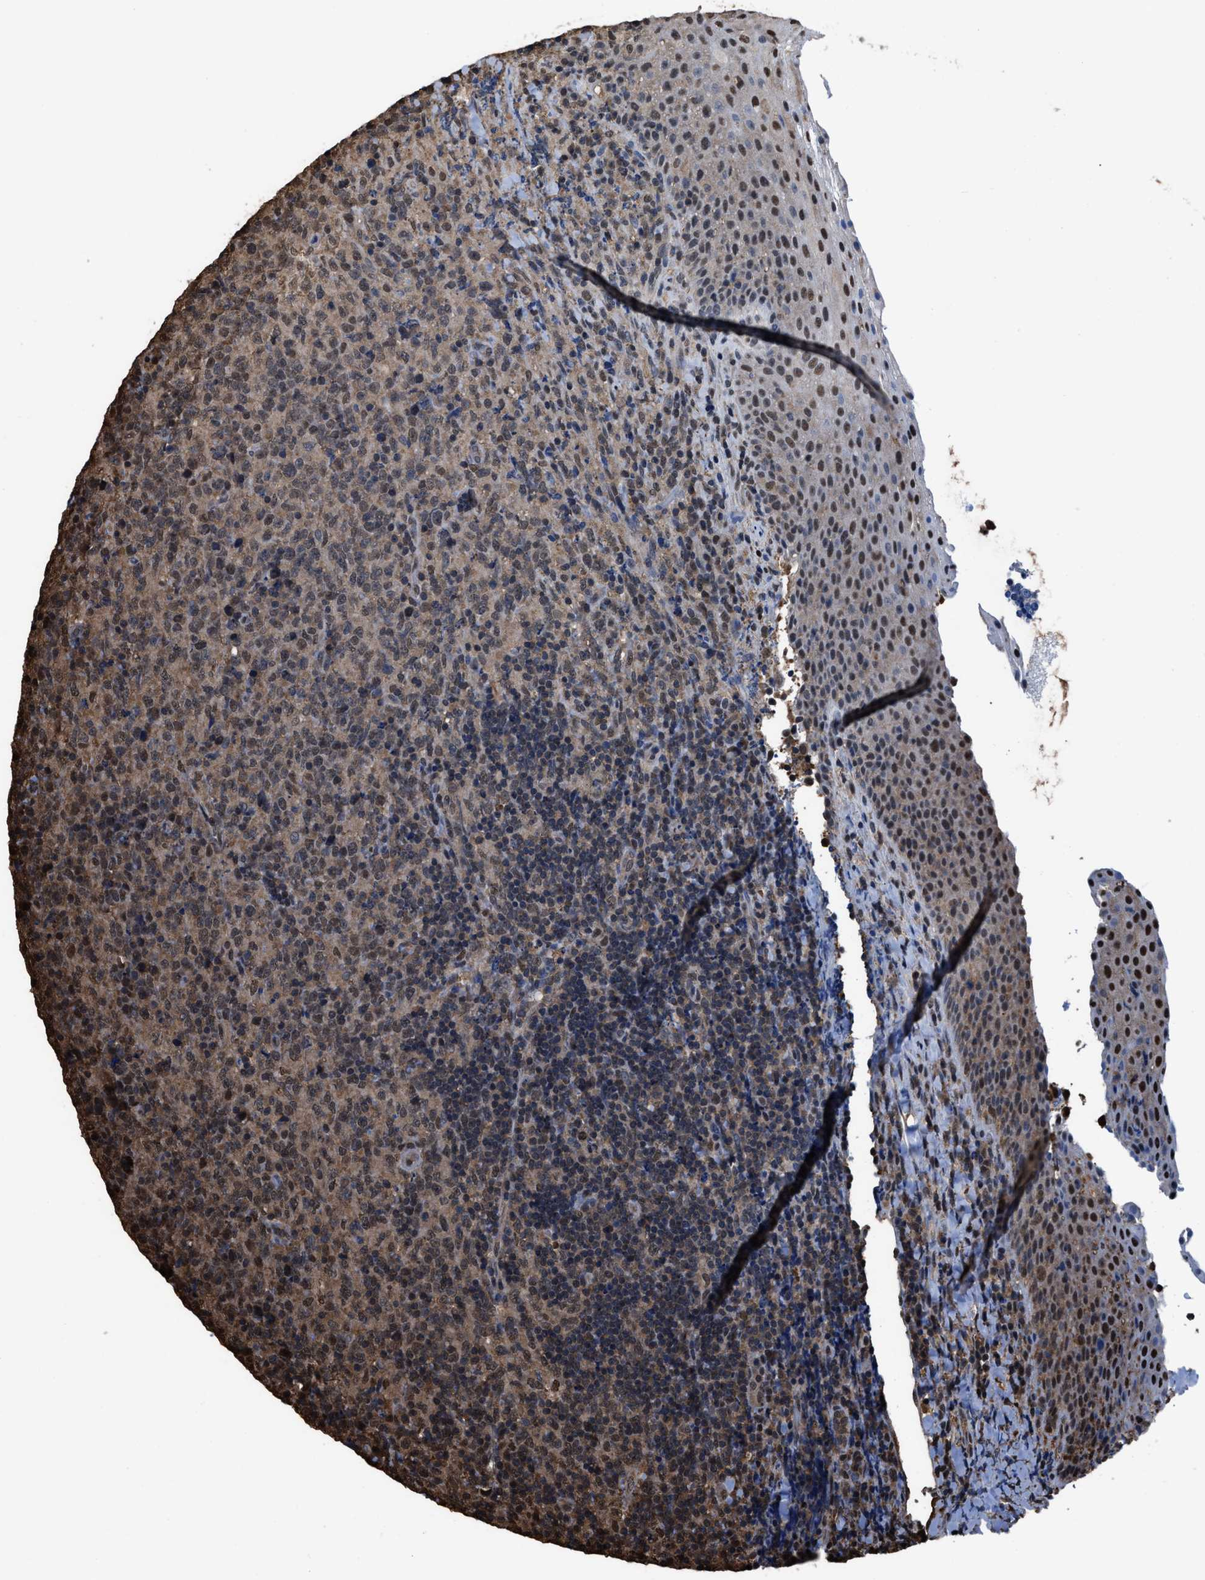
{"staining": {"intensity": "weak", "quantity": "25%-75%", "location": "nuclear"}, "tissue": "lymphoma", "cell_type": "Tumor cells", "image_type": "cancer", "snomed": [{"axis": "morphology", "description": "Malignant lymphoma, non-Hodgkin's type, High grade"}, {"axis": "topography", "description": "Tonsil"}], "caption": "Brown immunohistochemical staining in human malignant lymphoma, non-Hodgkin's type (high-grade) exhibits weak nuclear expression in about 25%-75% of tumor cells.", "gene": "FNTA", "patient": {"sex": "female", "age": 36}}